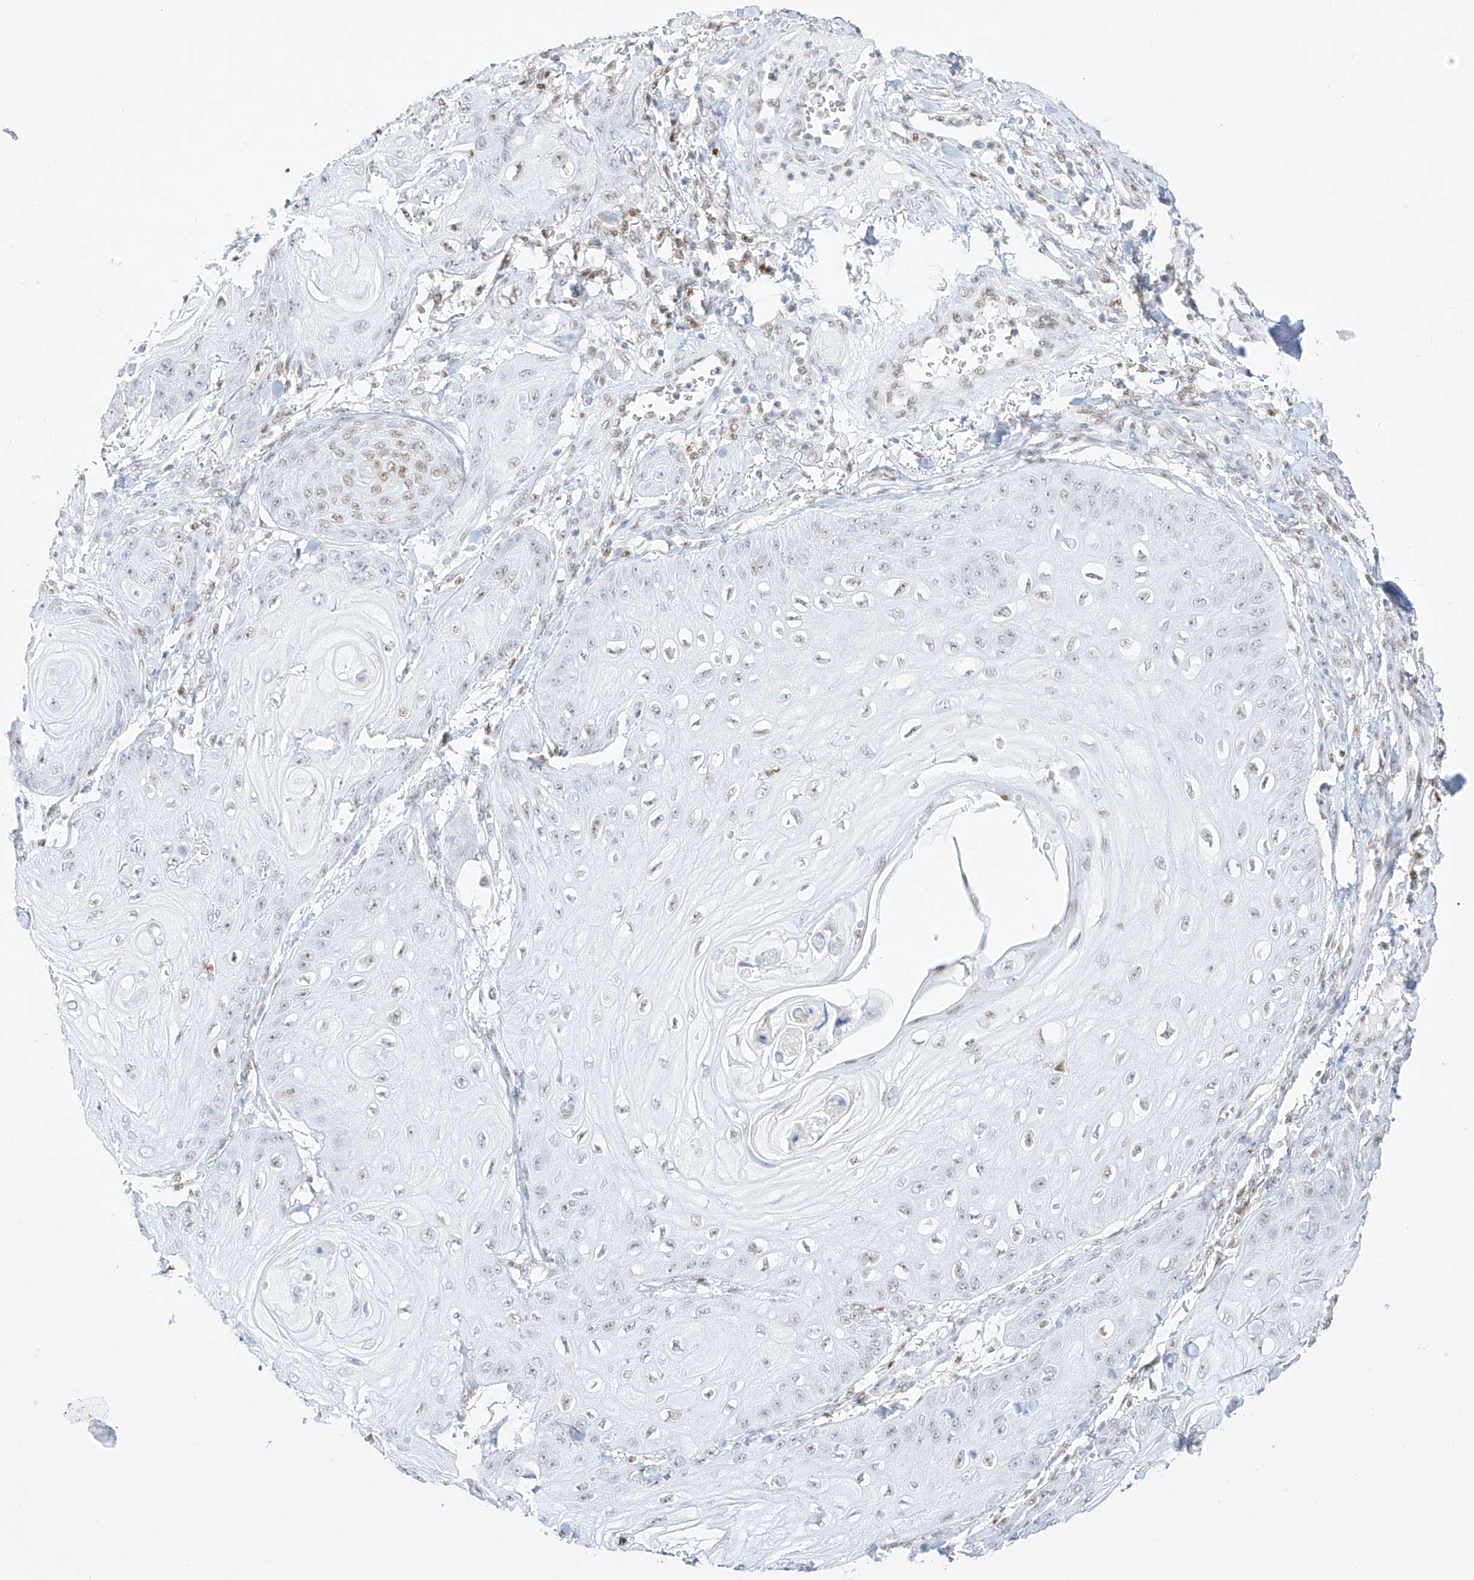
{"staining": {"intensity": "negative", "quantity": "none", "location": "none"}, "tissue": "skin cancer", "cell_type": "Tumor cells", "image_type": "cancer", "snomed": [{"axis": "morphology", "description": "Squamous cell carcinoma, NOS"}, {"axis": "topography", "description": "Skin"}], "caption": "High magnification brightfield microscopy of skin cancer stained with DAB (brown) and counterstained with hematoxylin (blue): tumor cells show no significant staining.", "gene": "APIP", "patient": {"sex": "male", "age": 74}}